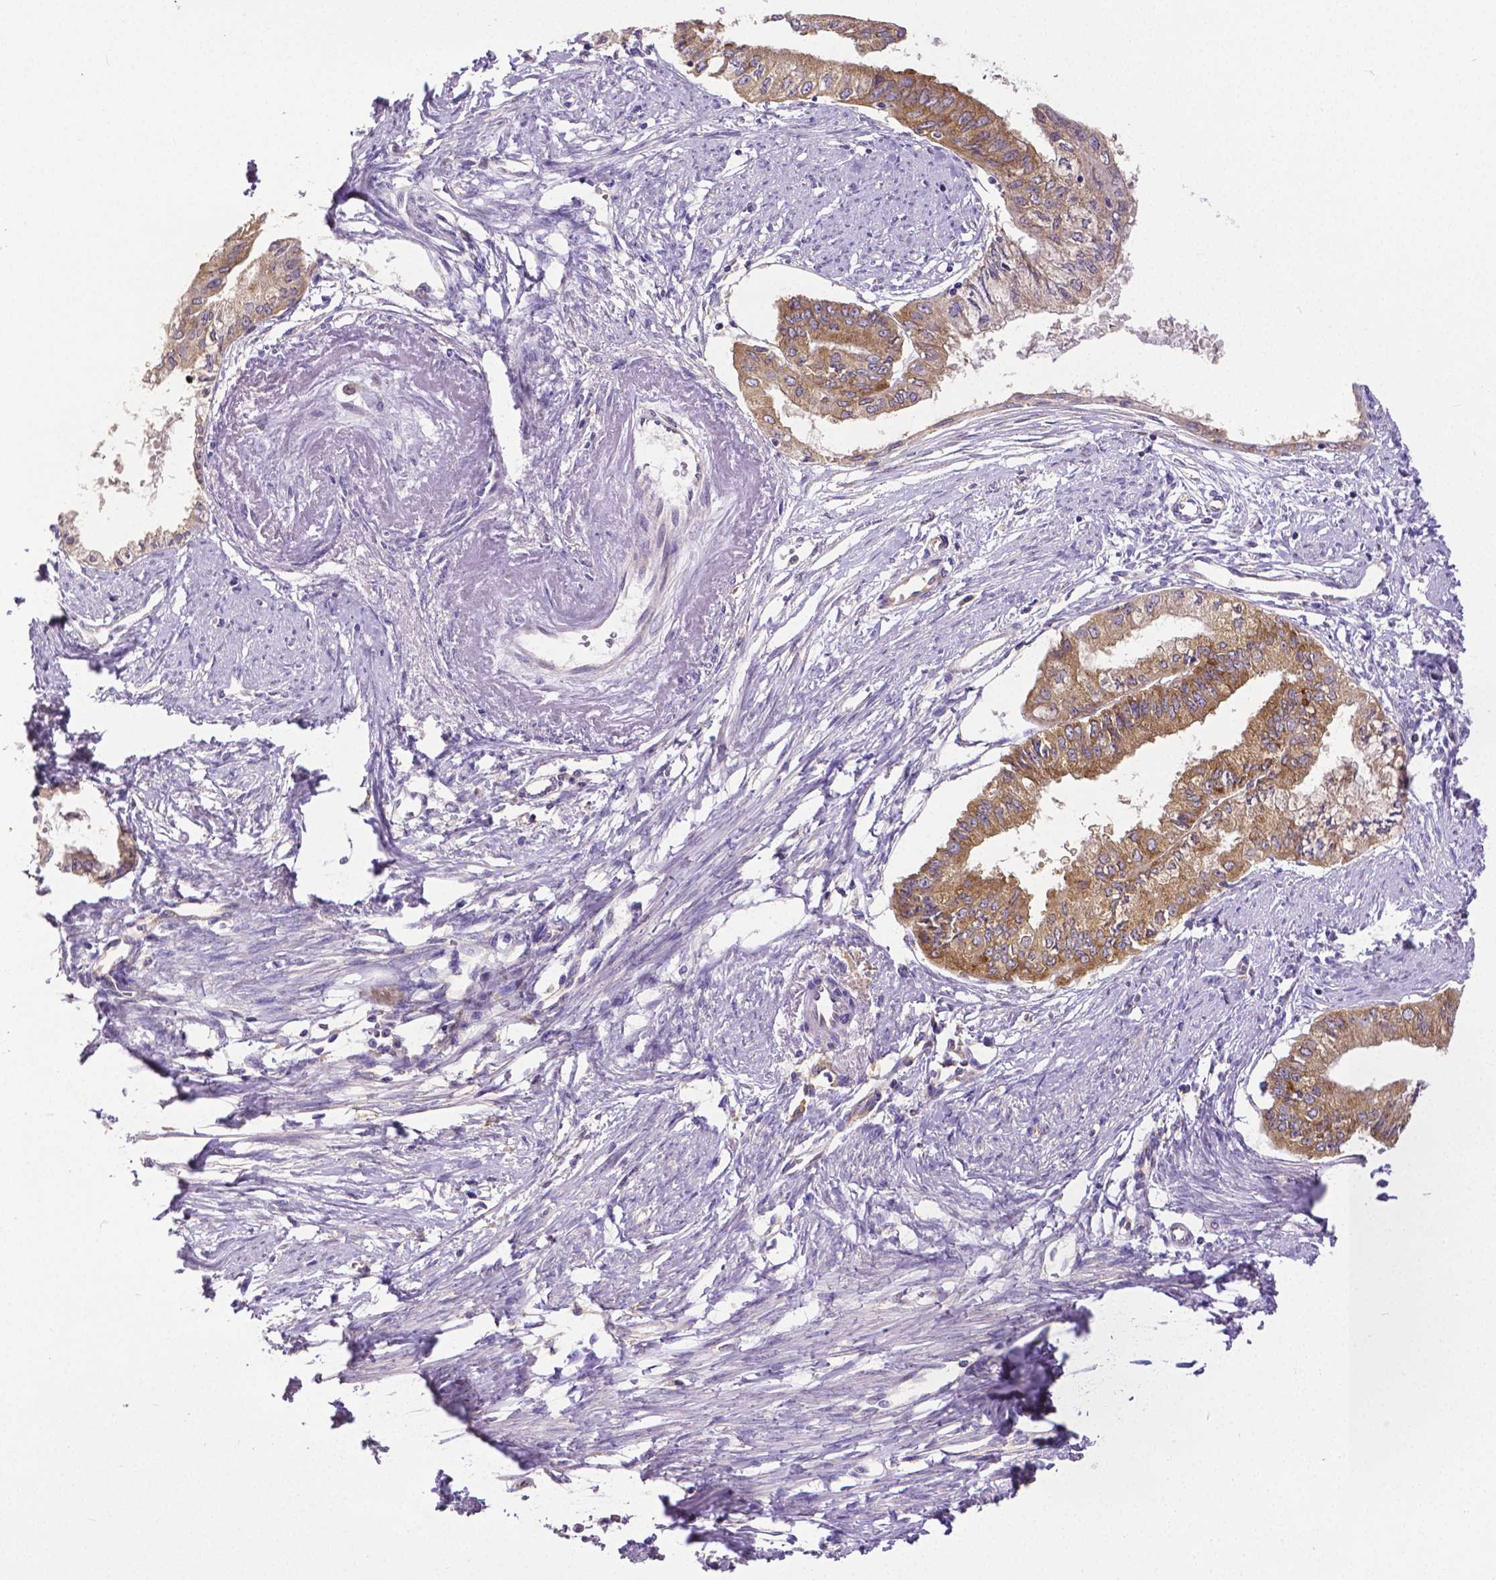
{"staining": {"intensity": "moderate", "quantity": ">75%", "location": "cytoplasmic/membranous"}, "tissue": "endometrial cancer", "cell_type": "Tumor cells", "image_type": "cancer", "snomed": [{"axis": "morphology", "description": "Adenocarcinoma, NOS"}, {"axis": "topography", "description": "Endometrium"}], "caption": "Tumor cells demonstrate medium levels of moderate cytoplasmic/membranous staining in approximately >75% of cells in endometrial adenocarcinoma. Immunohistochemistry stains the protein in brown and the nuclei are stained blue.", "gene": "DICER1", "patient": {"sex": "female", "age": 76}}